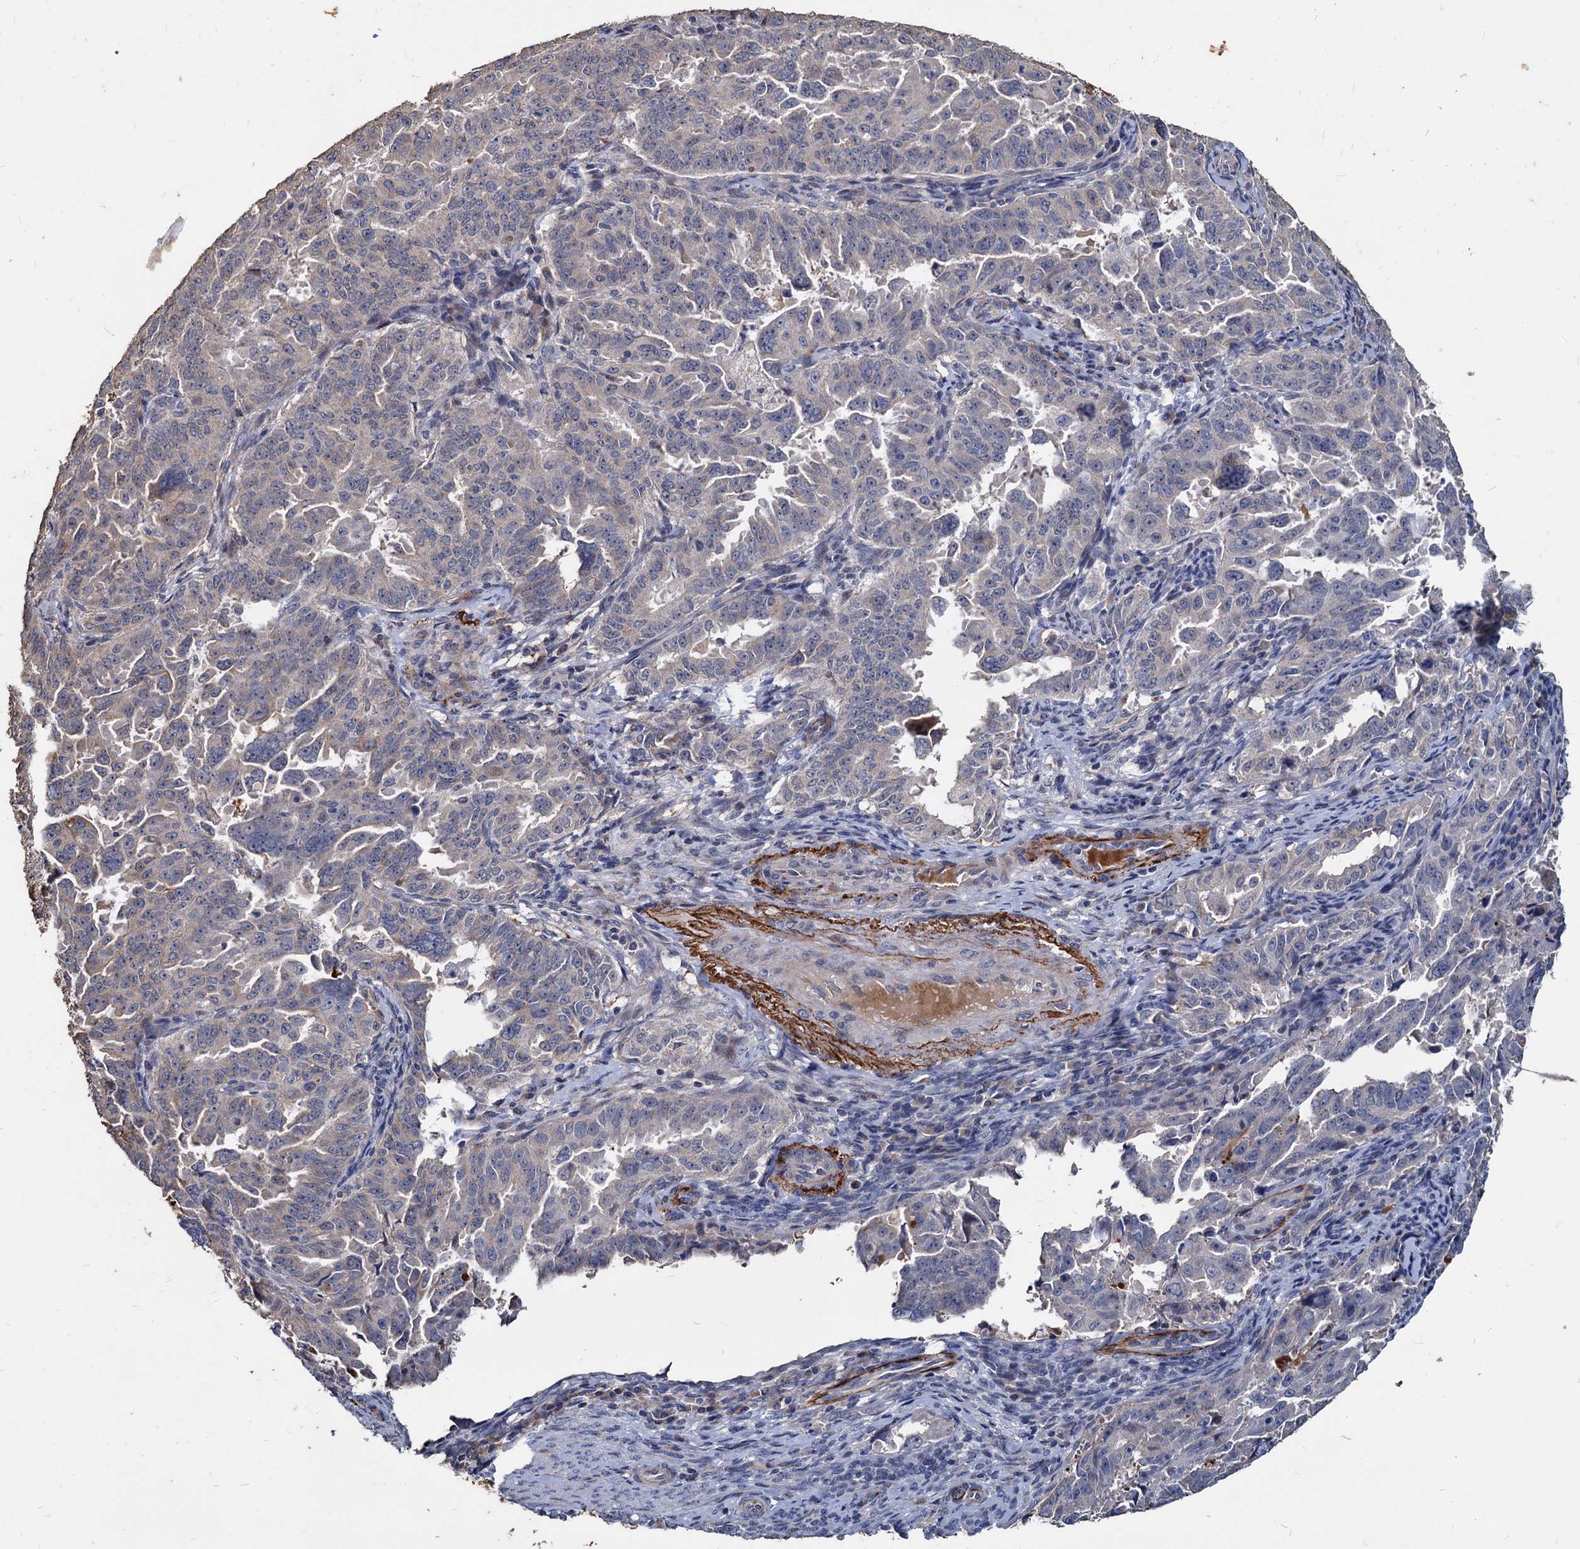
{"staining": {"intensity": "moderate", "quantity": "<25%", "location": "cytoplasmic/membranous"}, "tissue": "endometrial cancer", "cell_type": "Tumor cells", "image_type": "cancer", "snomed": [{"axis": "morphology", "description": "Adenocarcinoma, NOS"}, {"axis": "topography", "description": "Endometrium"}], "caption": "Protein expression analysis of endometrial cancer (adenocarcinoma) reveals moderate cytoplasmic/membranous staining in about <25% of tumor cells. Using DAB (3,3'-diaminobenzidine) (brown) and hematoxylin (blue) stains, captured at high magnification using brightfield microscopy.", "gene": "DEPDC4", "patient": {"sex": "female", "age": 65}}